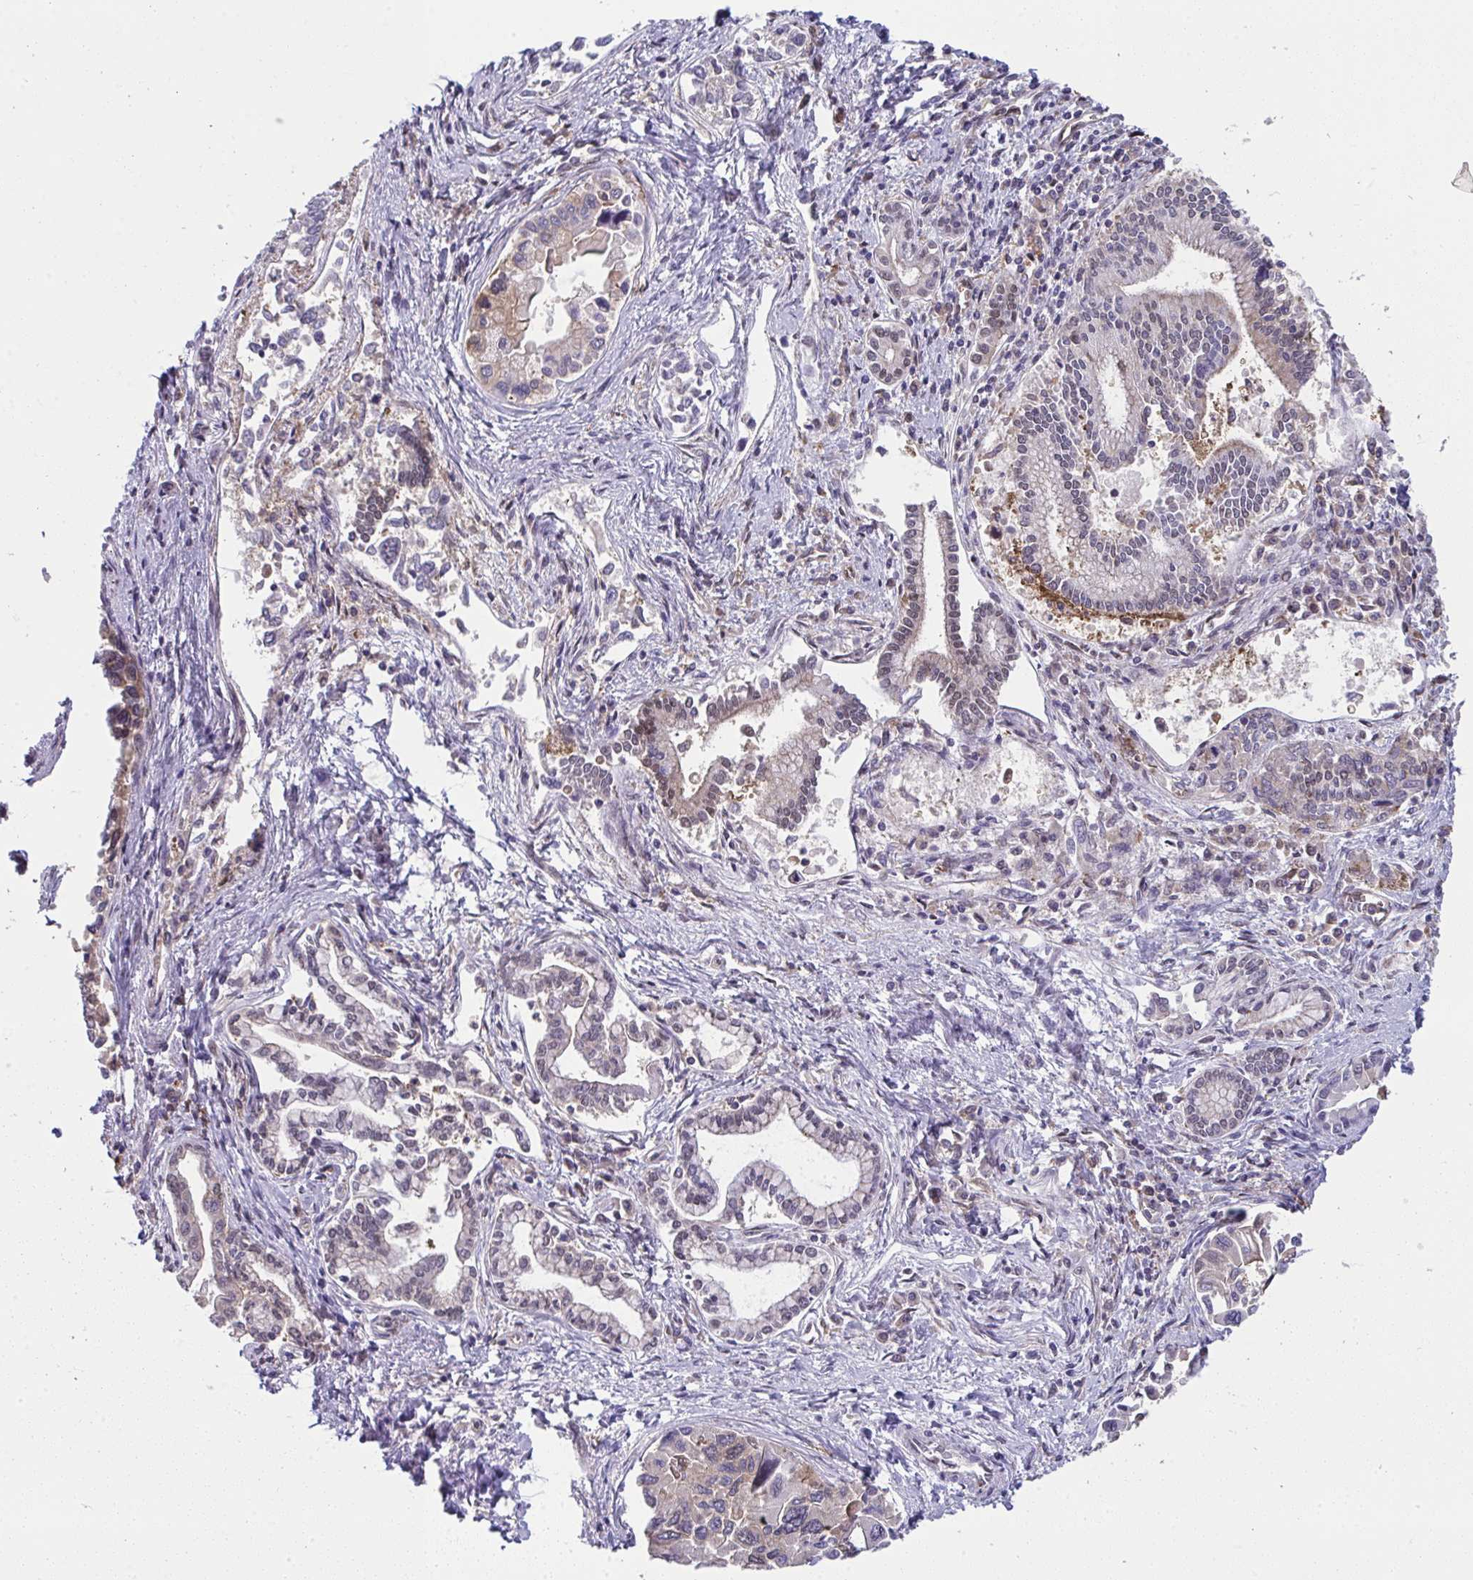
{"staining": {"intensity": "moderate", "quantity": "<25%", "location": "cytoplasmic/membranous,nuclear"}, "tissue": "liver cancer", "cell_type": "Tumor cells", "image_type": "cancer", "snomed": [{"axis": "morphology", "description": "Cholangiocarcinoma"}, {"axis": "topography", "description": "Liver"}], "caption": "Immunohistochemistry (IHC) (DAB (3,3'-diaminobenzidine)) staining of human liver cancer (cholangiocarcinoma) exhibits moderate cytoplasmic/membranous and nuclear protein positivity in approximately <25% of tumor cells.", "gene": "ALDH16A1", "patient": {"sex": "male", "age": 66}}